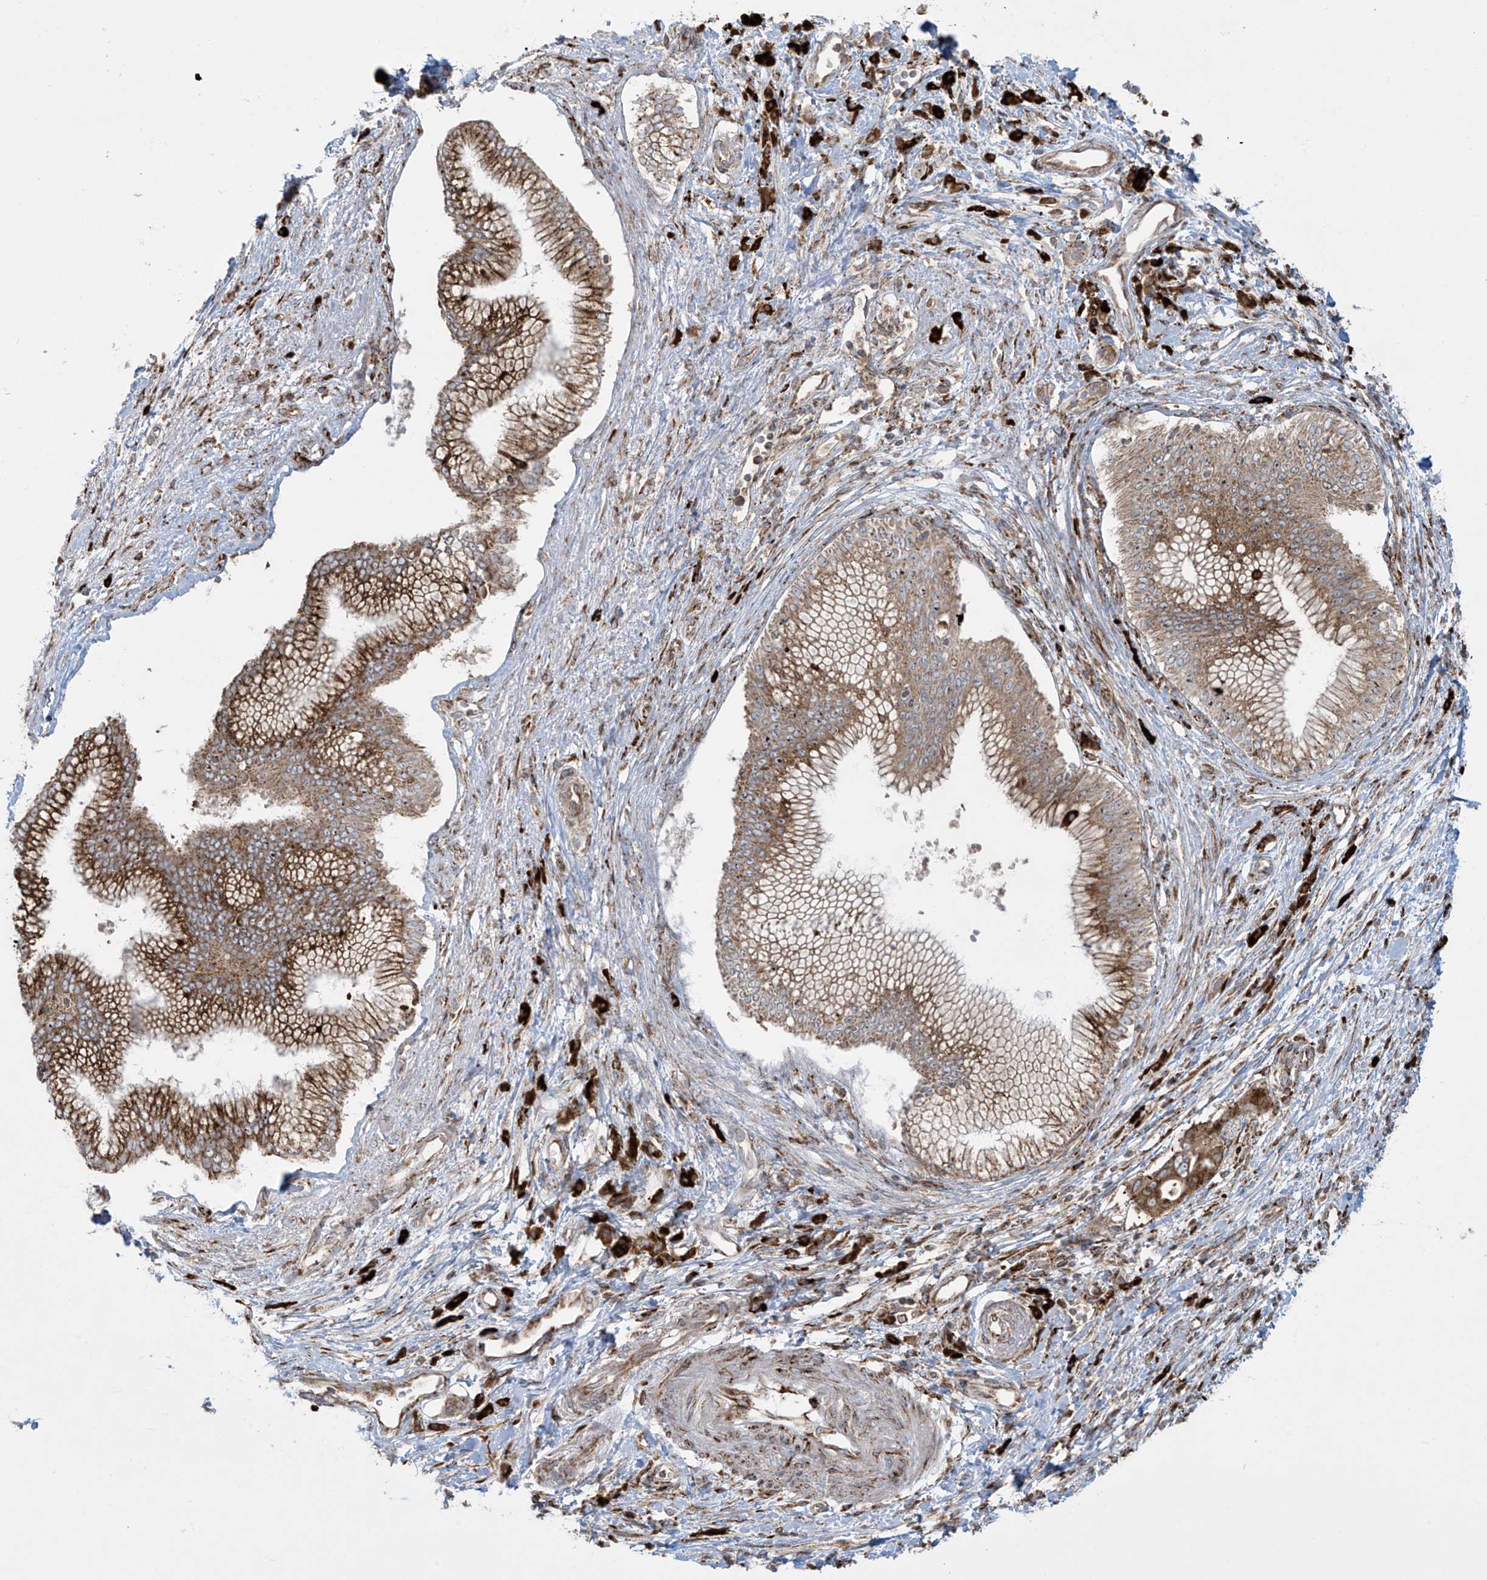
{"staining": {"intensity": "moderate", "quantity": ">75%", "location": "cytoplasmic/membranous"}, "tissue": "pancreatic cancer", "cell_type": "Tumor cells", "image_type": "cancer", "snomed": [{"axis": "morphology", "description": "Adenocarcinoma, NOS"}, {"axis": "topography", "description": "Pancreas"}], "caption": "A histopathology image of human pancreatic cancer stained for a protein displays moderate cytoplasmic/membranous brown staining in tumor cells.", "gene": "MX1", "patient": {"sex": "male", "age": 68}}